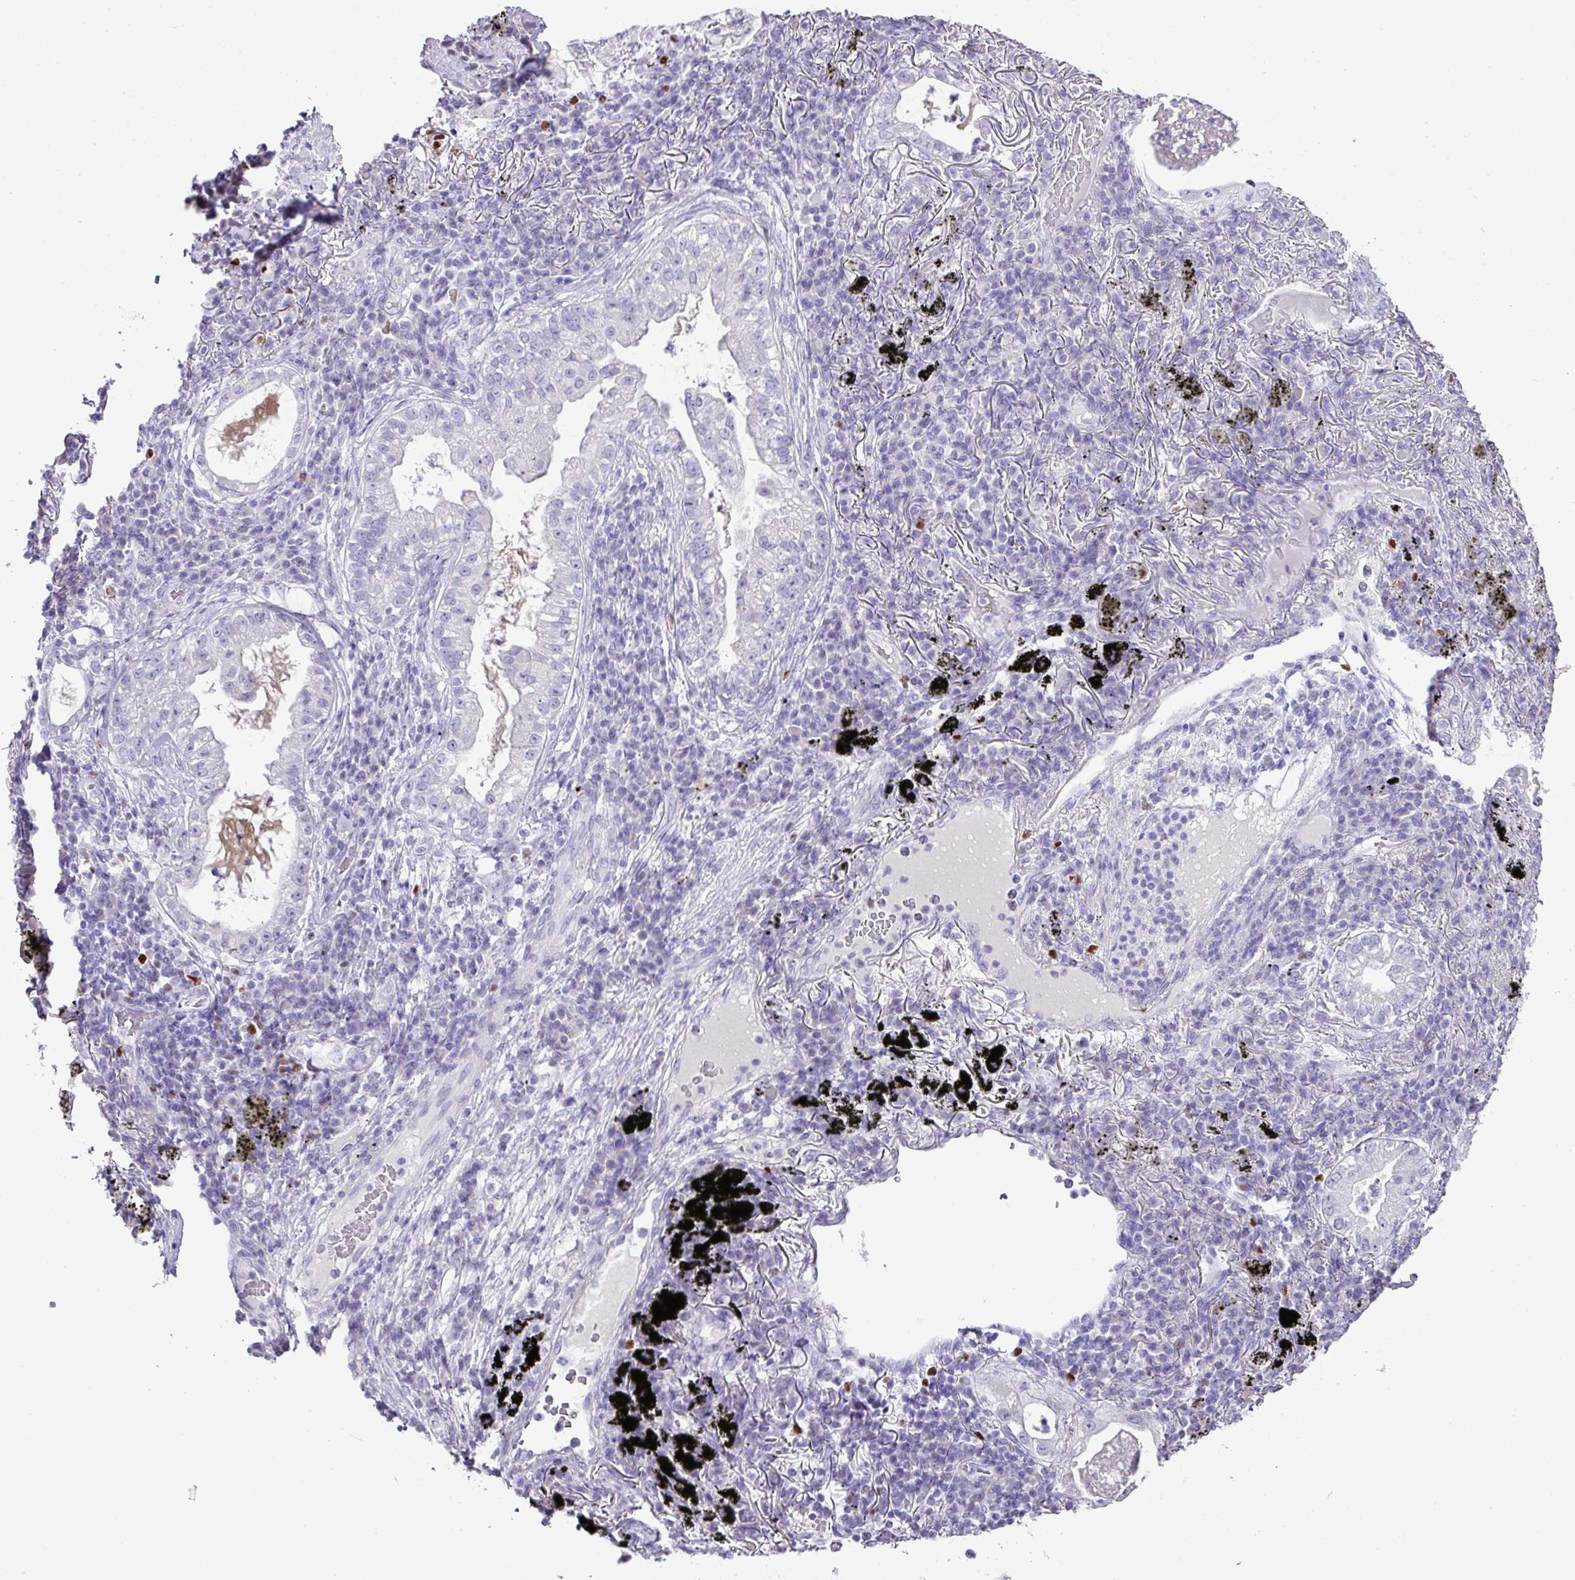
{"staining": {"intensity": "negative", "quantity": "none", "location": "none"}, "tissue": "lung cancer", "cell_type": "Tumor cells", "image_type": "cancer", "snomed": [{"axis": "morphology", "description": "Adenocarcinoma, NOS"}, {"axis": "topography", "description": "Lung"}], "caption": "IHC of lung cancer shows no expression in tumor cells.", "gene": "BCL11A", "patient": {"sex": "female", "age": 73}}